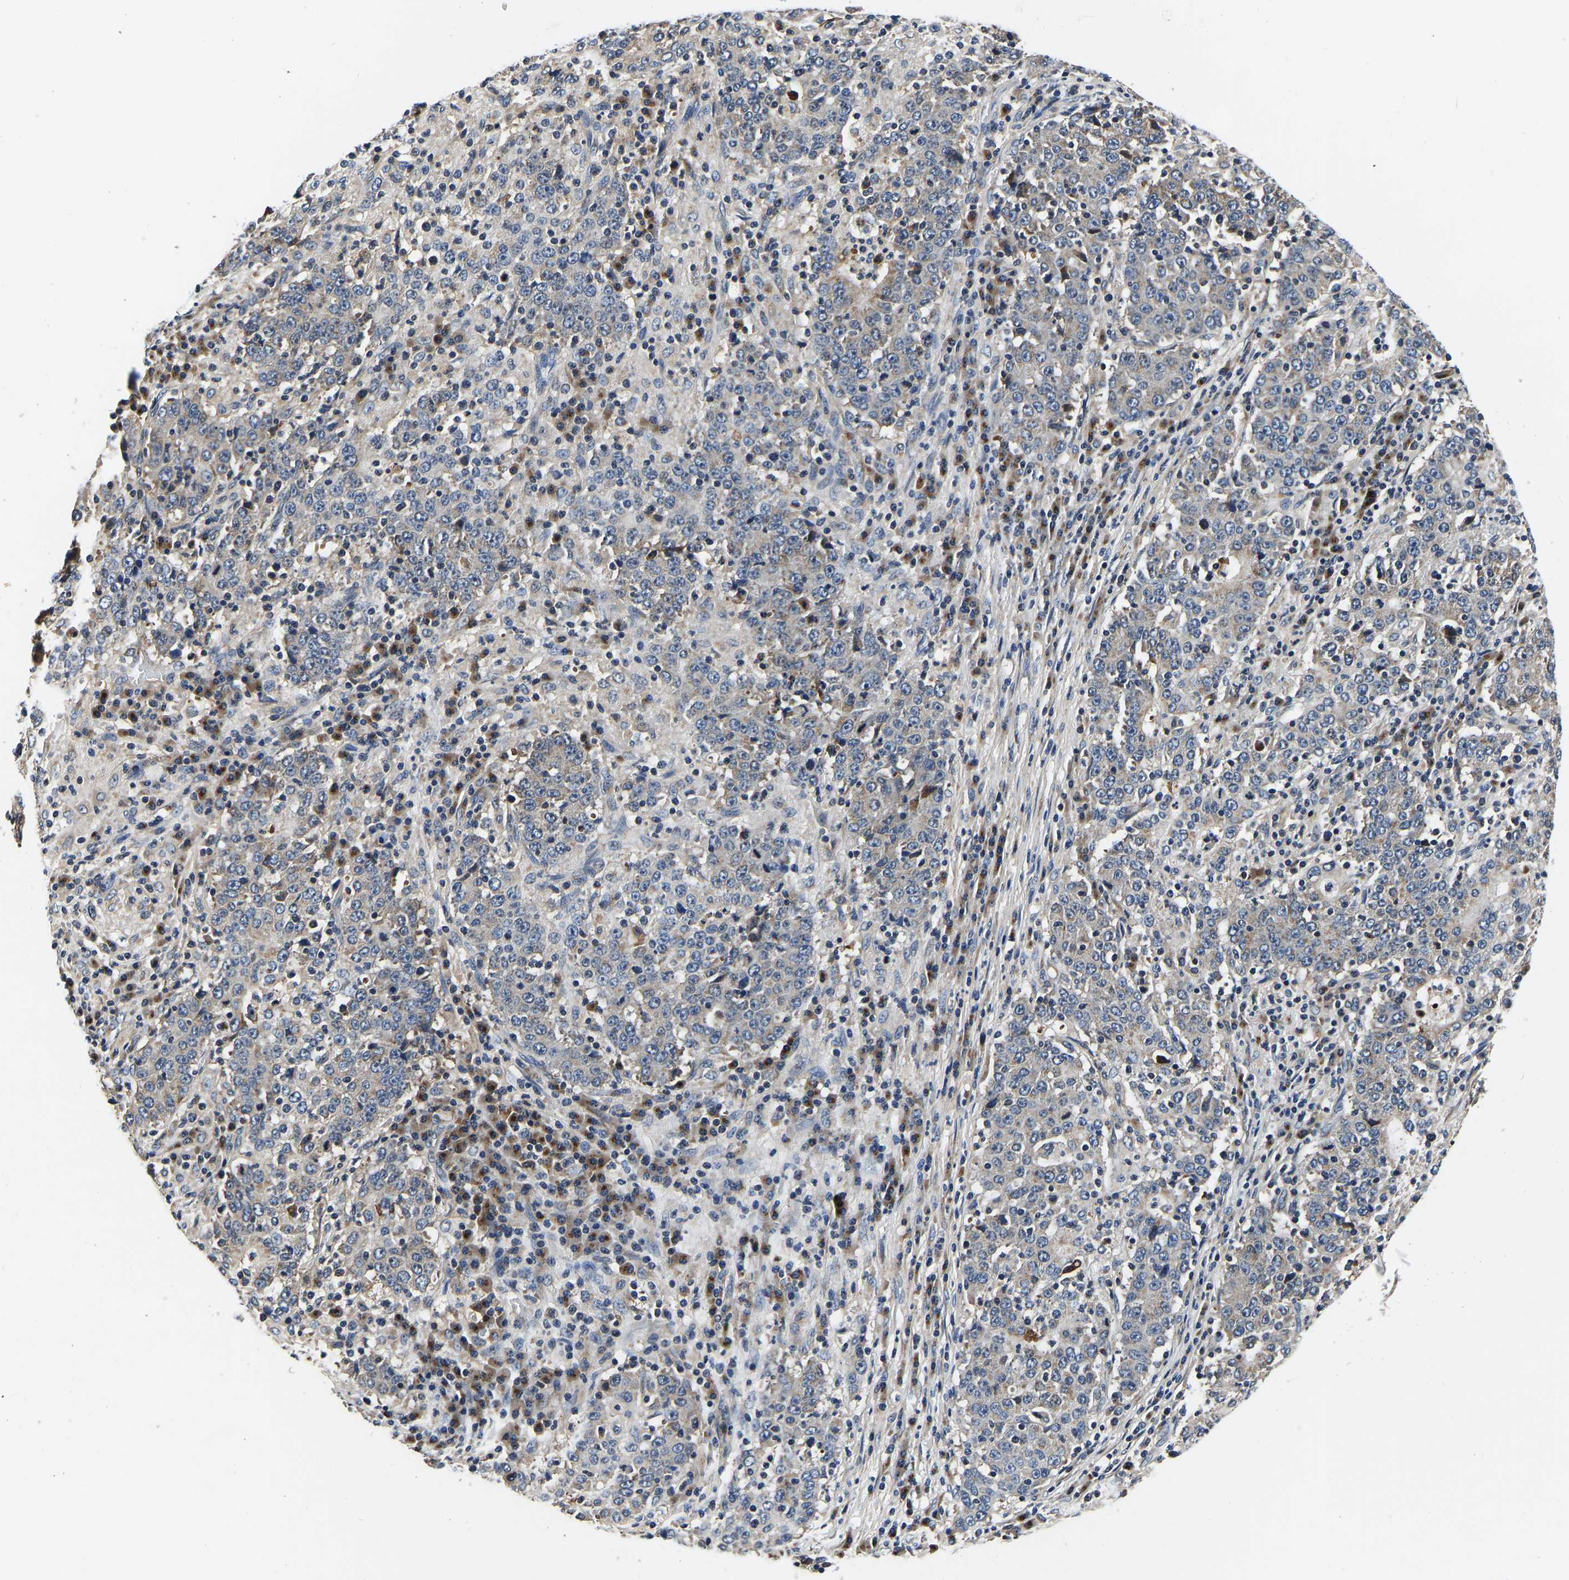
{"staining": {"intensity": "weak", "quantity": "25%-75%", "location": "cytoplasmic/membranous"}, "tissue": "stomach cancer", "cell_type": "Tumor cells", "image_type": "cancer", "snomed": [{"axis": "morphology", "description": "Adenocarcinoma, NOS"}, {"axis": "topography", "description": "Stomach"}], "caption": "Immunohistochemistry (DAB) staining of human stomach cancer shows weak cytoplasmic/membranous protein expression in about 25%-75% of tumor cells. Nuclei are stained in blue.", "gene": "RABAC1", "patient": {"sex": "male", "age": 59}}